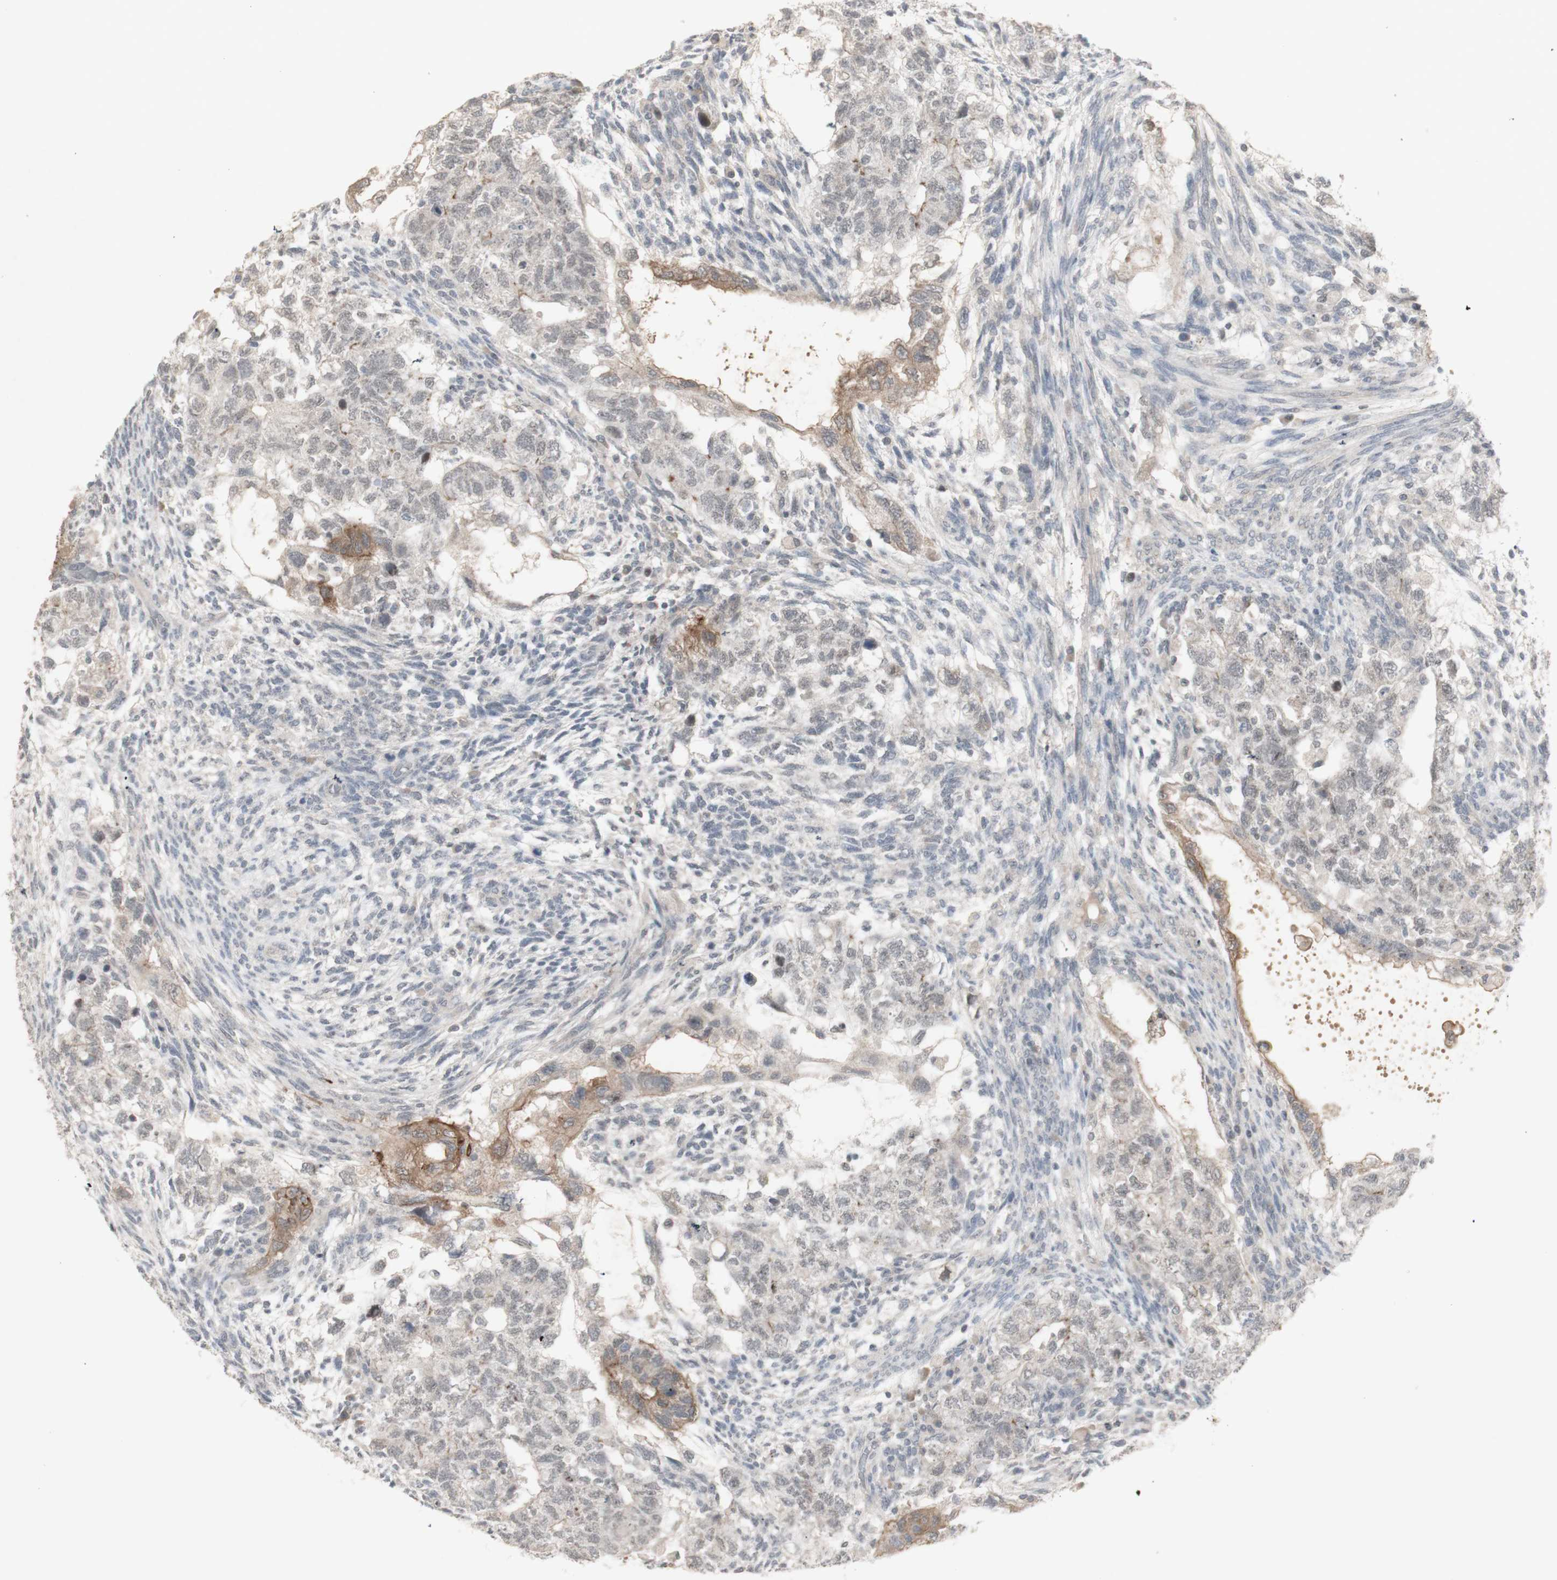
{"staining": {"intensity": "moderate", "quantity": "<25%", "location": "cytoplasmic/membranous"}, "tissue": "testis cancer", "cell_type": "Tumor cells", "image_type": "cancer", "snomed": [{"axis": "morphology", "description": "Normal tissue, NOS"}, {"axis": "morphology", "description": "Carcinoma, Embryonal, NOS"}, {"axis": "topography", "description": "Testis"}], "caption": "High-magnification brightfield microscopy of embryonal carcinoma (testis) stained with DAB (3,3'-diaminobenzidine) (brown) and counterstained with hematoxylin (blue). tumor cells exhibit moderate cytoplasmic/membranous expression is appreciated in approximately<25% of cells.", "gene": "C1orf116", "patient": {"sex": "male", "age": 36}}